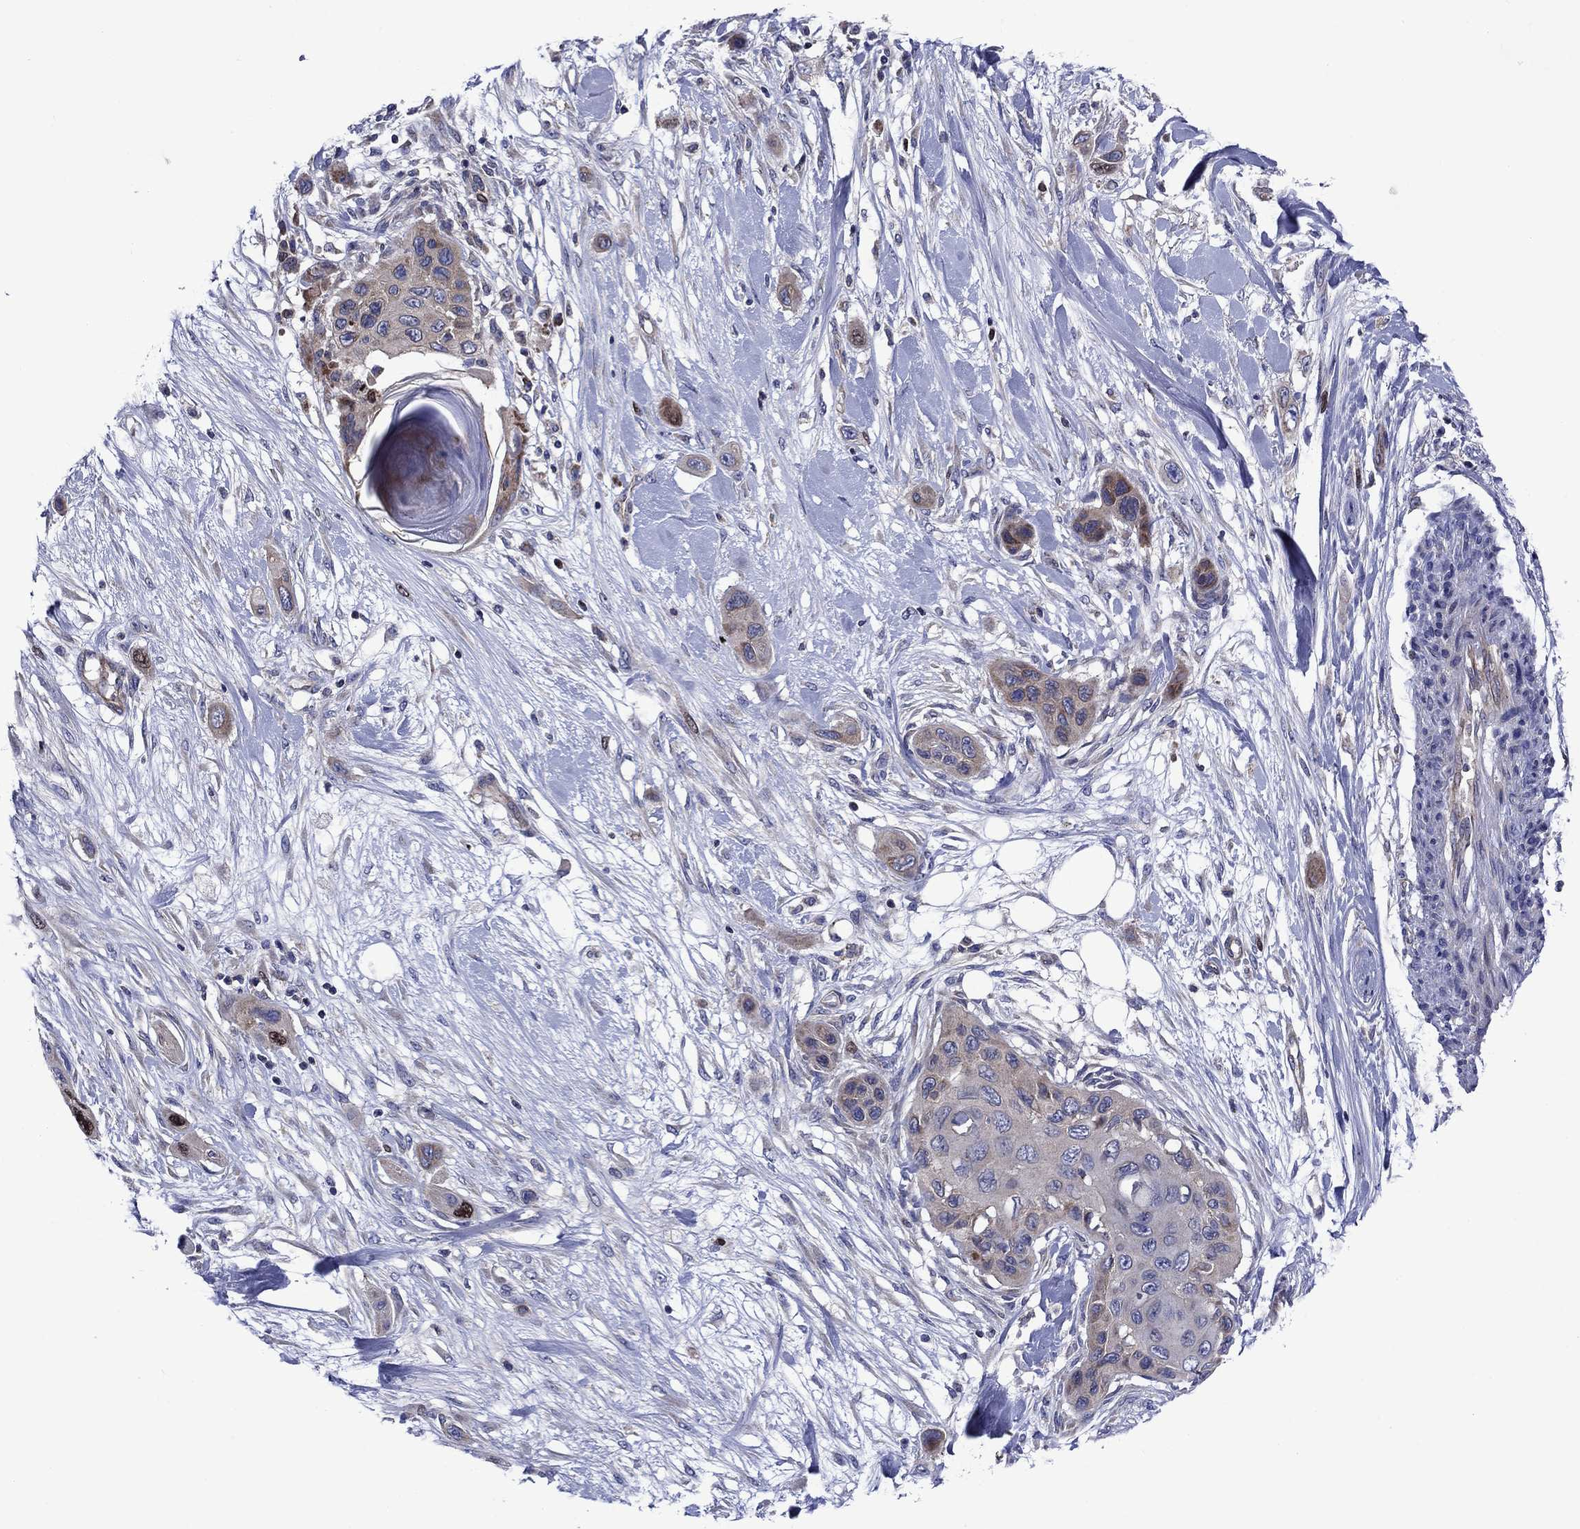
{"staining": {"intensity": "weak", "quantity": "<25%", "location": "cytoplasmic/membranous"}, "tissue": "skin cancer", "cell_type": "Tumor cells", "image_type": "cancer", "snomed": [{"axis": "morphology", "description": "Squamous cell carcinoma, NOS"}, {"axis": "topography", "description": "Skin"}], "caption": "Immunohistochemistry of skin cancer exhibits no expression in tumor cells.", "gene": "KIF22", "patient": {"sex": "male", "age": 79}}